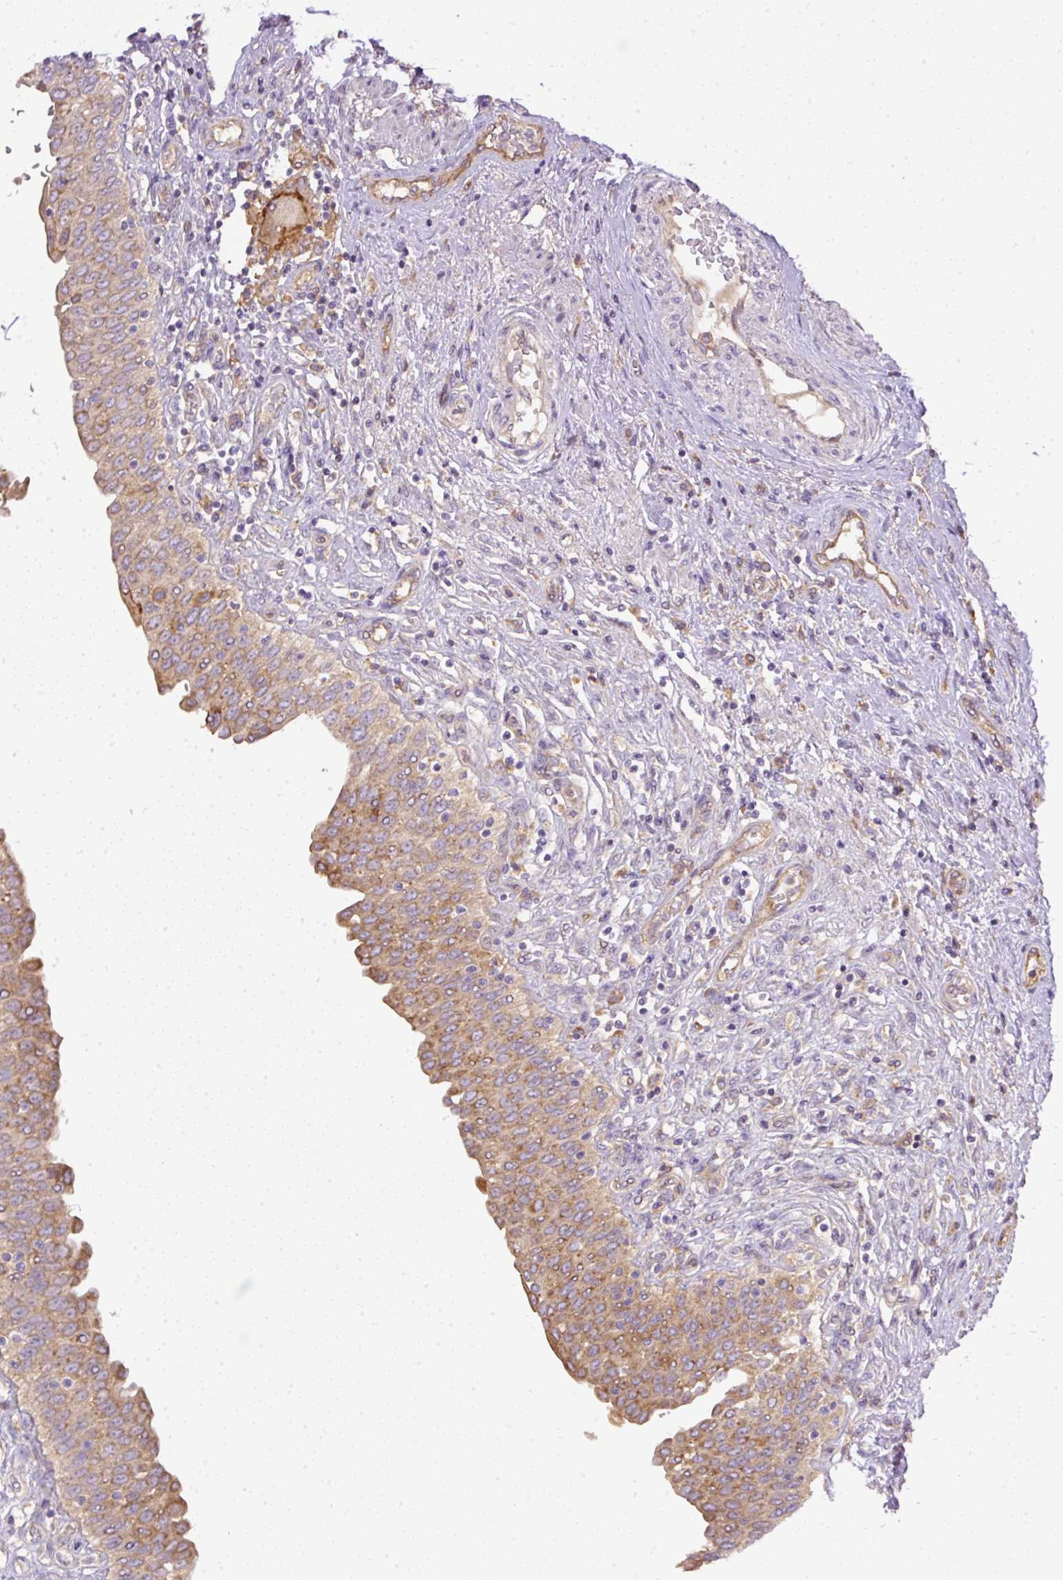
{"staining": {"intensity": "moderate", "quantity": ">75%", "location": "cytoplasmic/membranous"}, "tissue": "urinary bladder", "cell_type": "Urothelial cells", "image_type": "normal", "snomed": [{"axis": "morphology", "description": "Normal tissue, NOS"}, {"axis": "topography", "description": "Urinary bladder"}], "caption": "This micrograph reveals immunohistochemistry staining of unremarkable urinary bladder, with medium moderate cytoplasmic/membranous expression in approximately >75% of urothelial cells.", "gene": "DAPK1", "patient": {"sex": "male", "age": 71}}